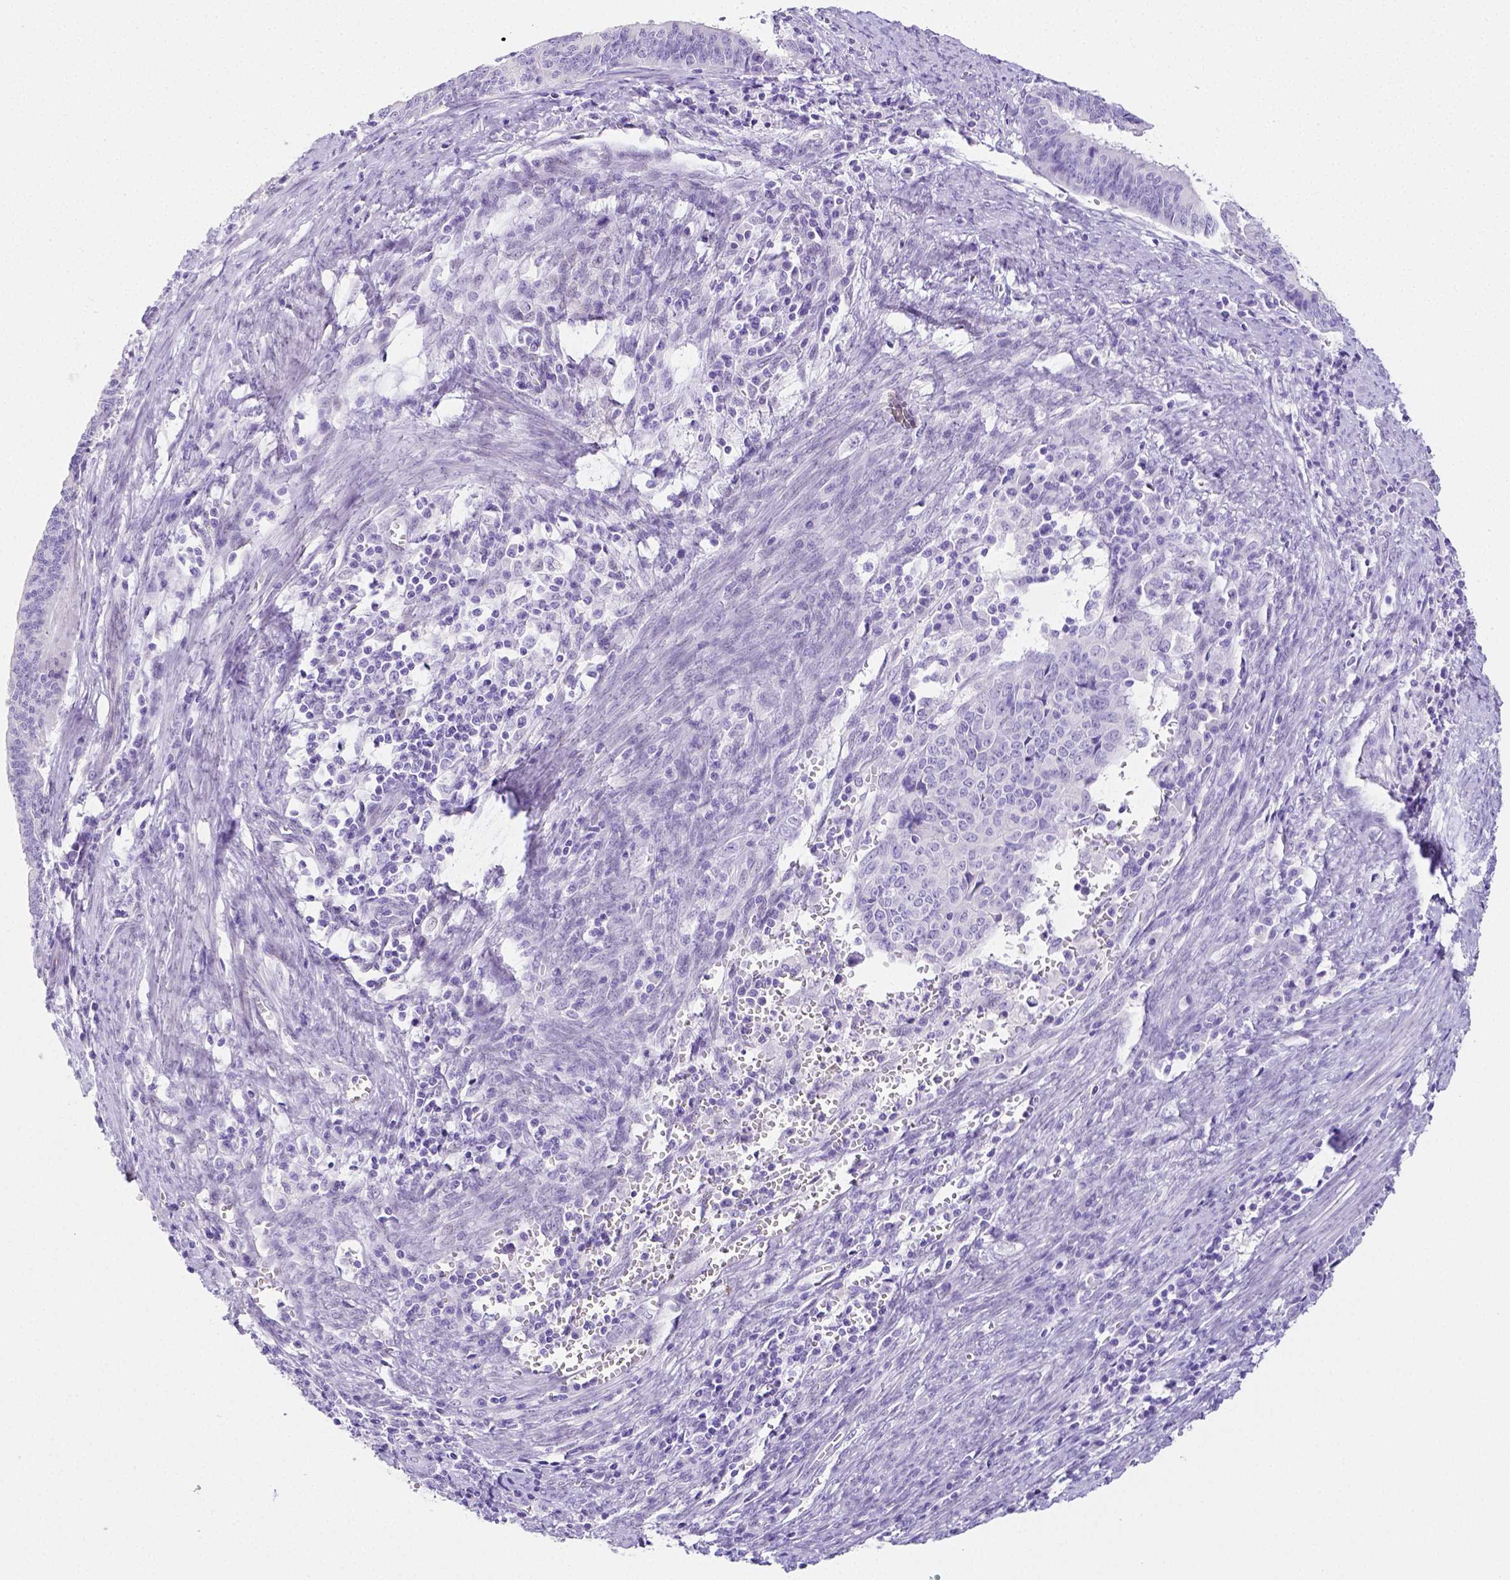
{"staining": {"intensity": "negative", "quantity": "none", "location": "none"}, "tissue": "endometrial cancer", "cell_type": "Tumor cells", "image_type": "cancer", "snomed": [{"axis": "morphology", "description": "Adenocarcinoma, NOS"}, {"axis": "topography", "description": "Endometrium"}], "caption": "The immunohistochemistry (IHC) photomicrograph has no significant positivity in tumor cells of endometrial adenocarcinoma tissue. (Stains: DAB (3,3'-diaminobenzidine) IHC with hematoxylin counter stain, Microscopy: brightfield microscopy at high magnification).", "gene": "ARHGAP36", "patient": {"sex": "female", "age": 65}}